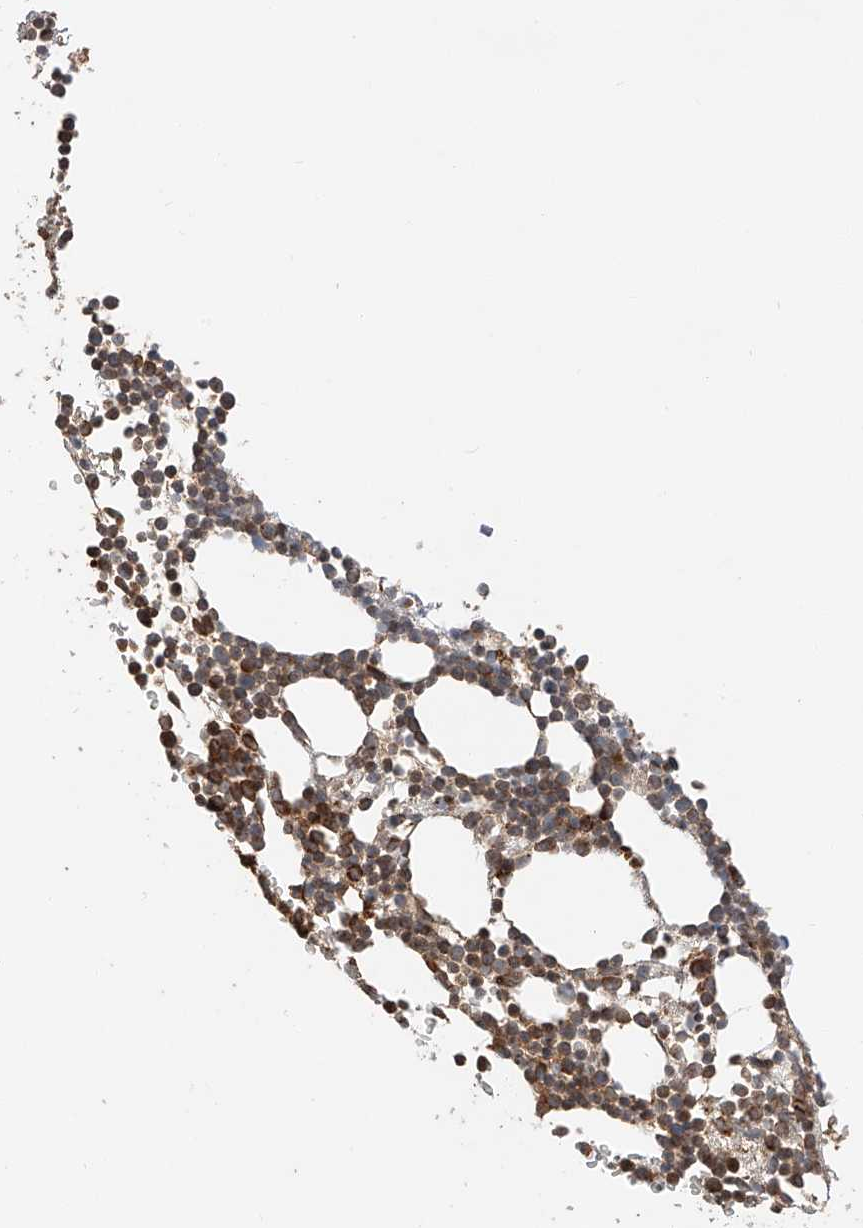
{"staining": {"intensity": "moderate", "quantity": ">75%", "location": "cytoplasmic/membranous"}, "tissue": "bone marrow", "cell_type": "Hematopoietic cells", "image_type": "normal", "snomed": [{"axis": "morphology", "description": "Normal tissue, NOS"}, {"axis": "topography", "description": "Bone marrow"}], "caption": "Unremarkable bone marrow was stained to show a protein in brown. There is medium levels of moderate cytoplasmic/membranous expression in about >75% of hematopoietic cells.", "gene": "ZNF84", "patient": {"sex": "female", "age": 67}}